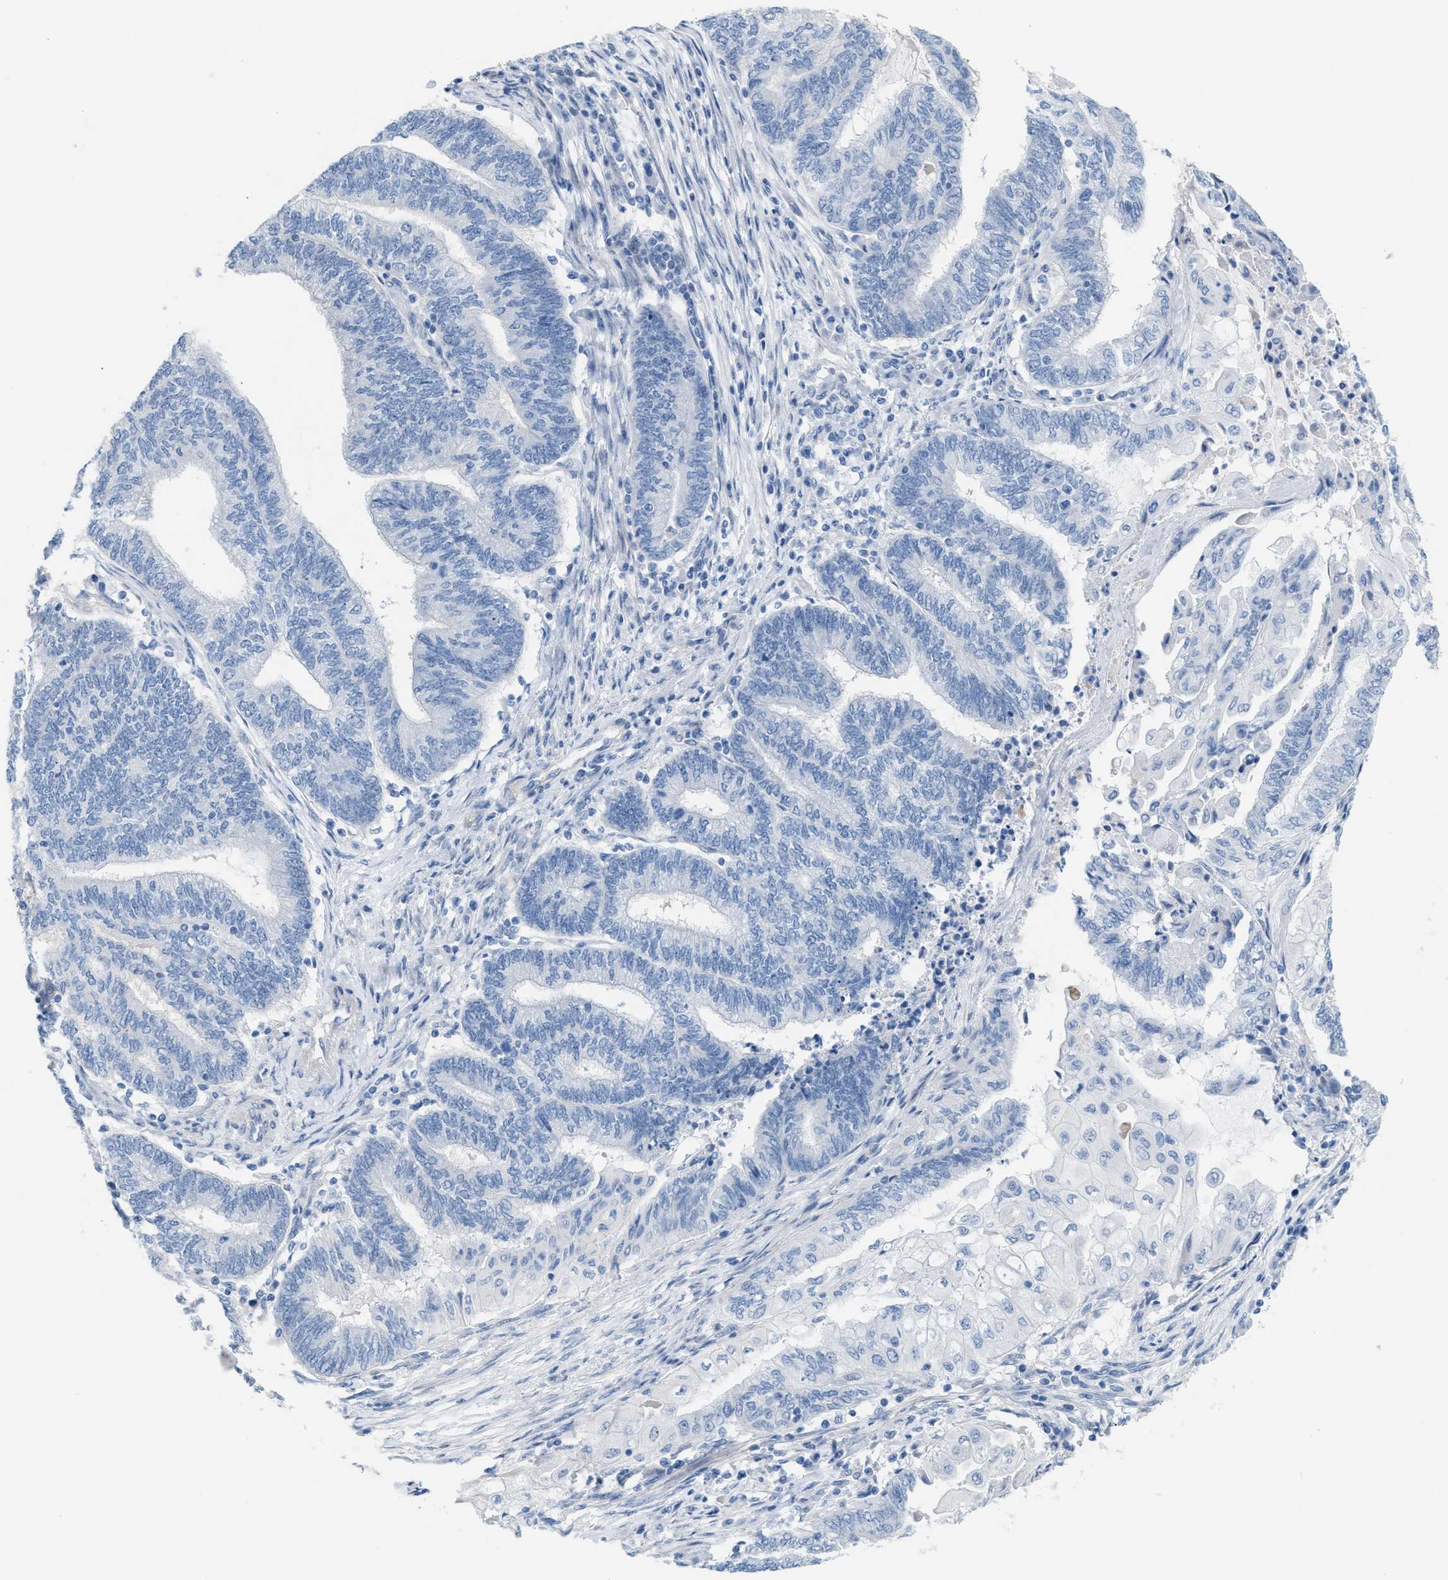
{"staining": {"intensity": "negative", "quantity": "none", "location": "none"}, "tissue": "endometrial cancer", "cell_type": "Tumor cells", "image_type": "cancer", "snomed": [{"axis": "morphology", "description": "Adenocarcinoma, NOS"}, {"axis": "topography", "description": "Uterus"}, {"axis": "topography", "description": "Endometrium"}], "caption": "A photomicrograph of human endometrial adenocarcinoma is negative for staining in tumor cells.", "gene": "MPP3", "patient": {"sex": "female", "age": 70}}